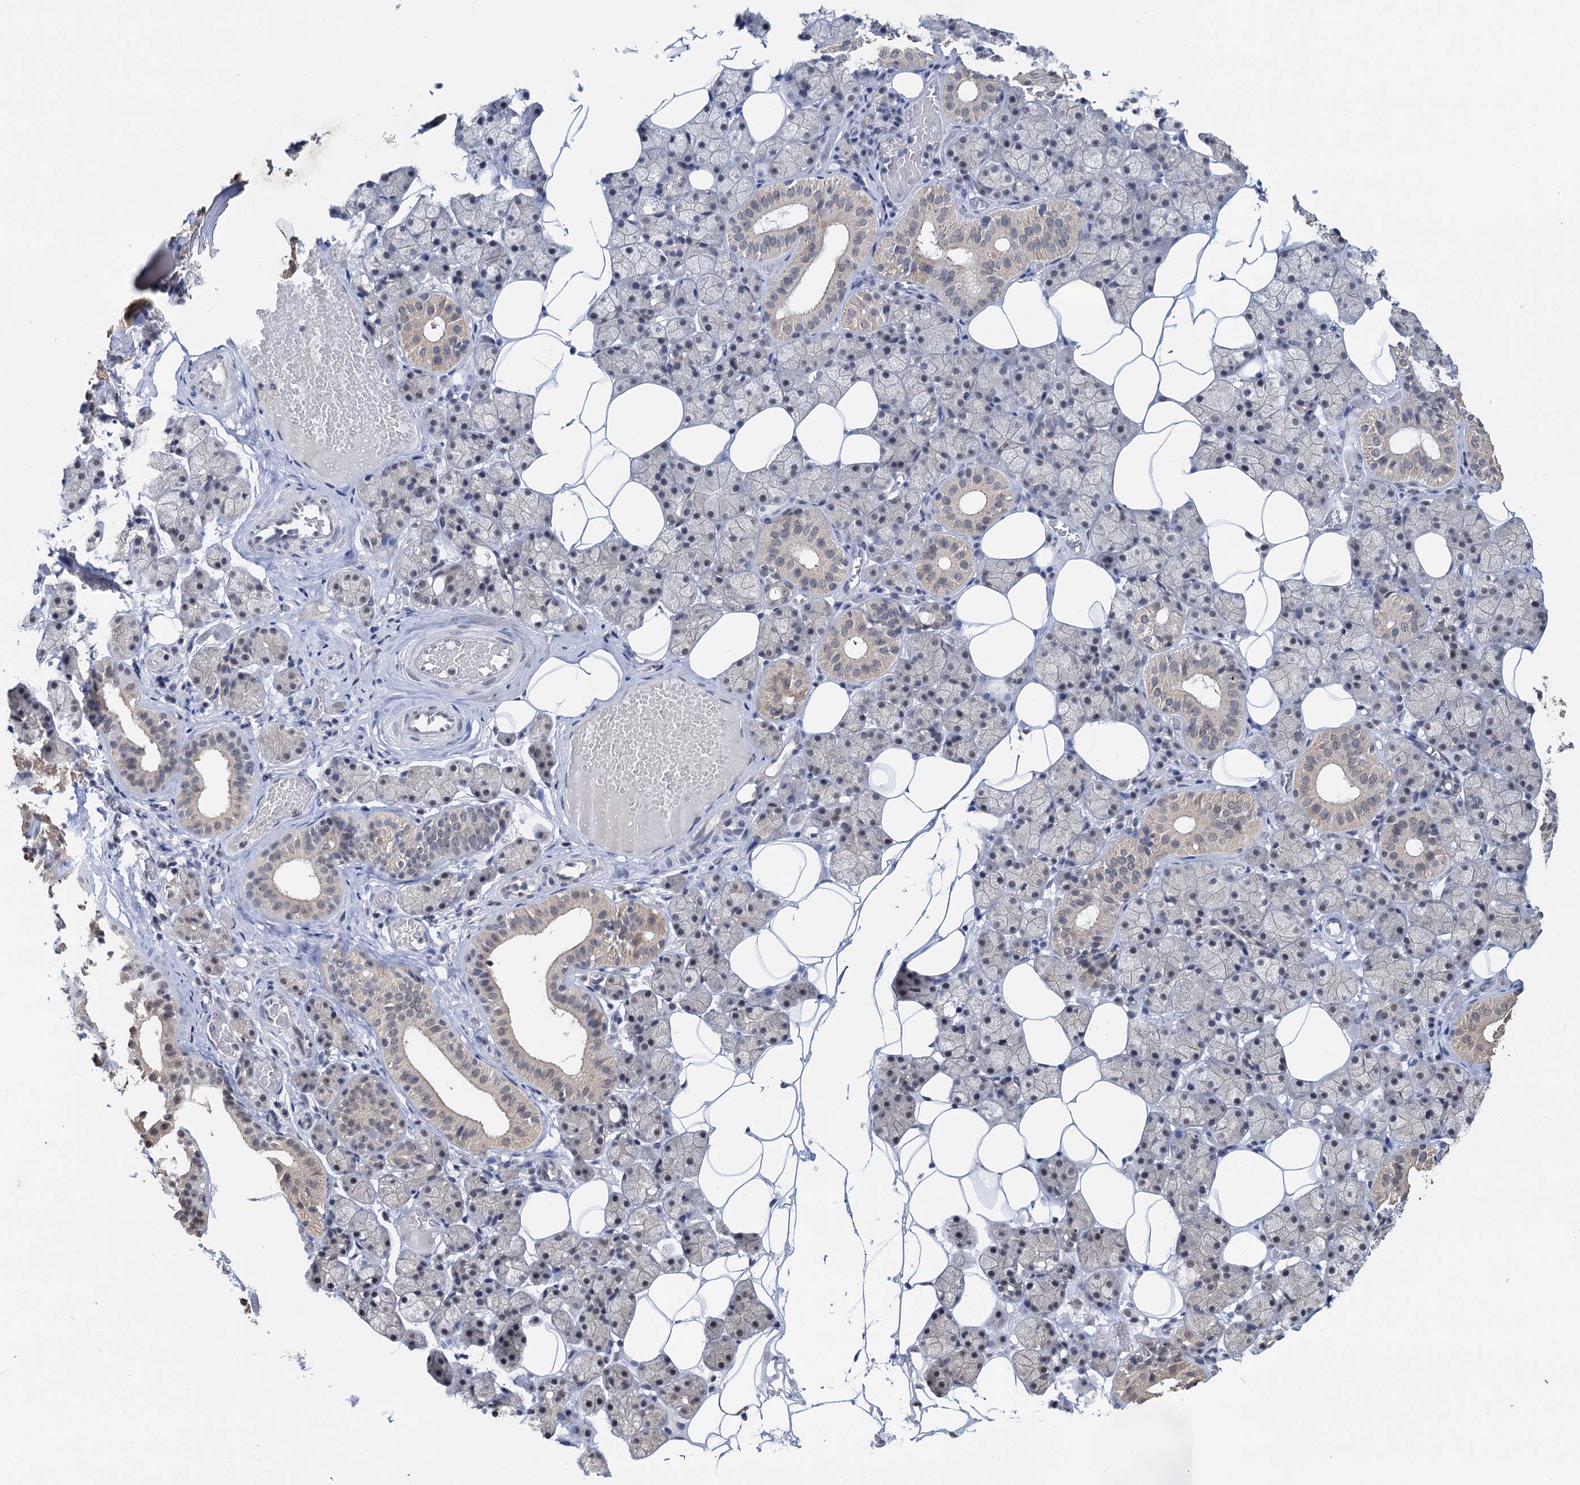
{"staining": {"intensity": "weak", "quantity": "<25%", "location": "cytoplasmic/membranous"}, "tissue": "salivary gland", "cell_type": "Glandular cells", "image_type": "normal", "snomed": [{"axis": "morphology", "description": "Normal tissue, NOS"}, {"axis": "topography", "description": "Salivary gland"}], "caption": "Immunohistochemical staining of benign human salivary gland reveals no significant expression in glandular cells. The staining was performed using DAB (3,3'-diaminobenzidine) to visualize the protein expression in brown, while the nuclei were stained in blue with hematoxylin (Magnification: 20x).", "gene": "NAT10", "patient": {"sex": "female", "age": 33}}